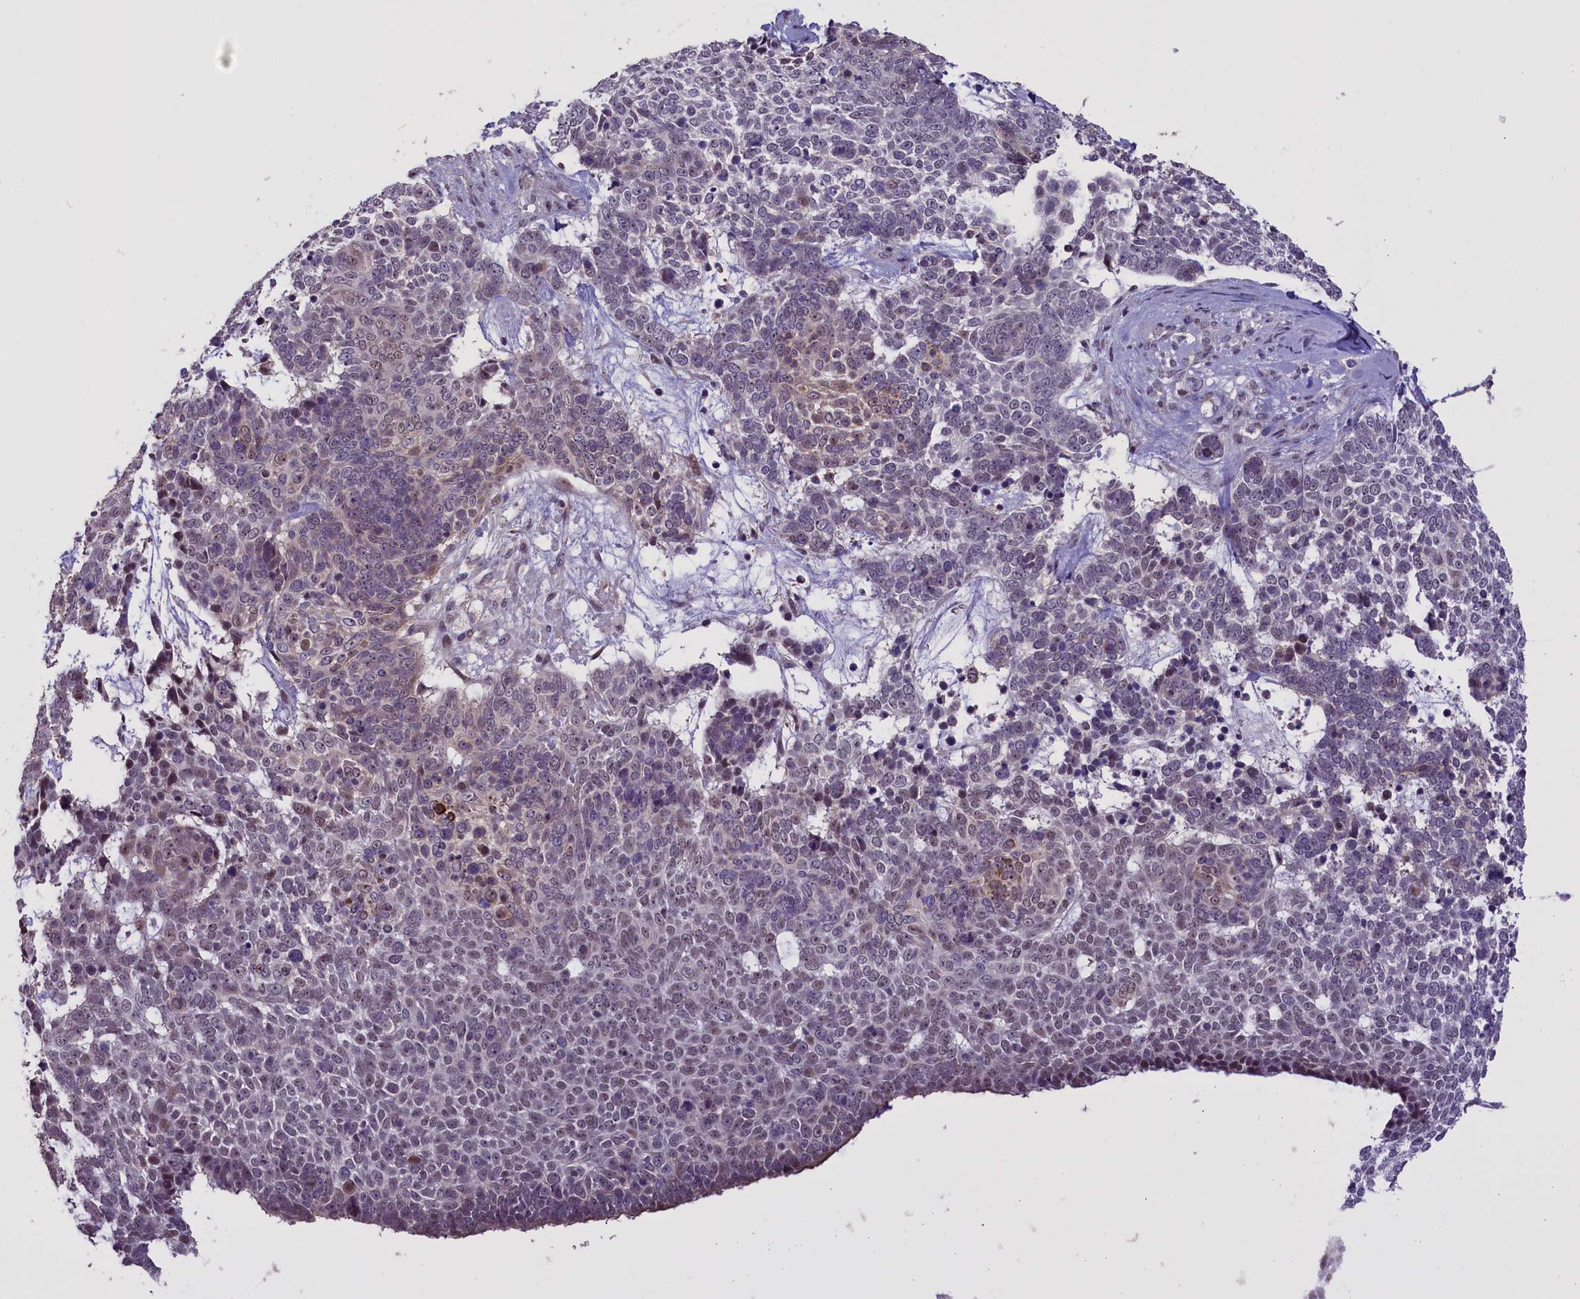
{"staining": {"intensity": "weak", "quantity": "<25%", "location": "nuclear"}, "tissue": "skin cancer", "cell_type": "Tumor cells", "image_type": "cancer", "snomed": [{"axis": "morphology", "description": "Basal cell carcinoma"}, {"axis": "topography", "description": "Skin"}], "caption": "DAB (3,3'-diaminobenzidine) immunohistochemical staining of human skin cancer (basal cell carcinoma) demonstrates no significant positivity in tumor cells.", "gene": "ENHO", "patient": {"sex": "female", "age": 81}}